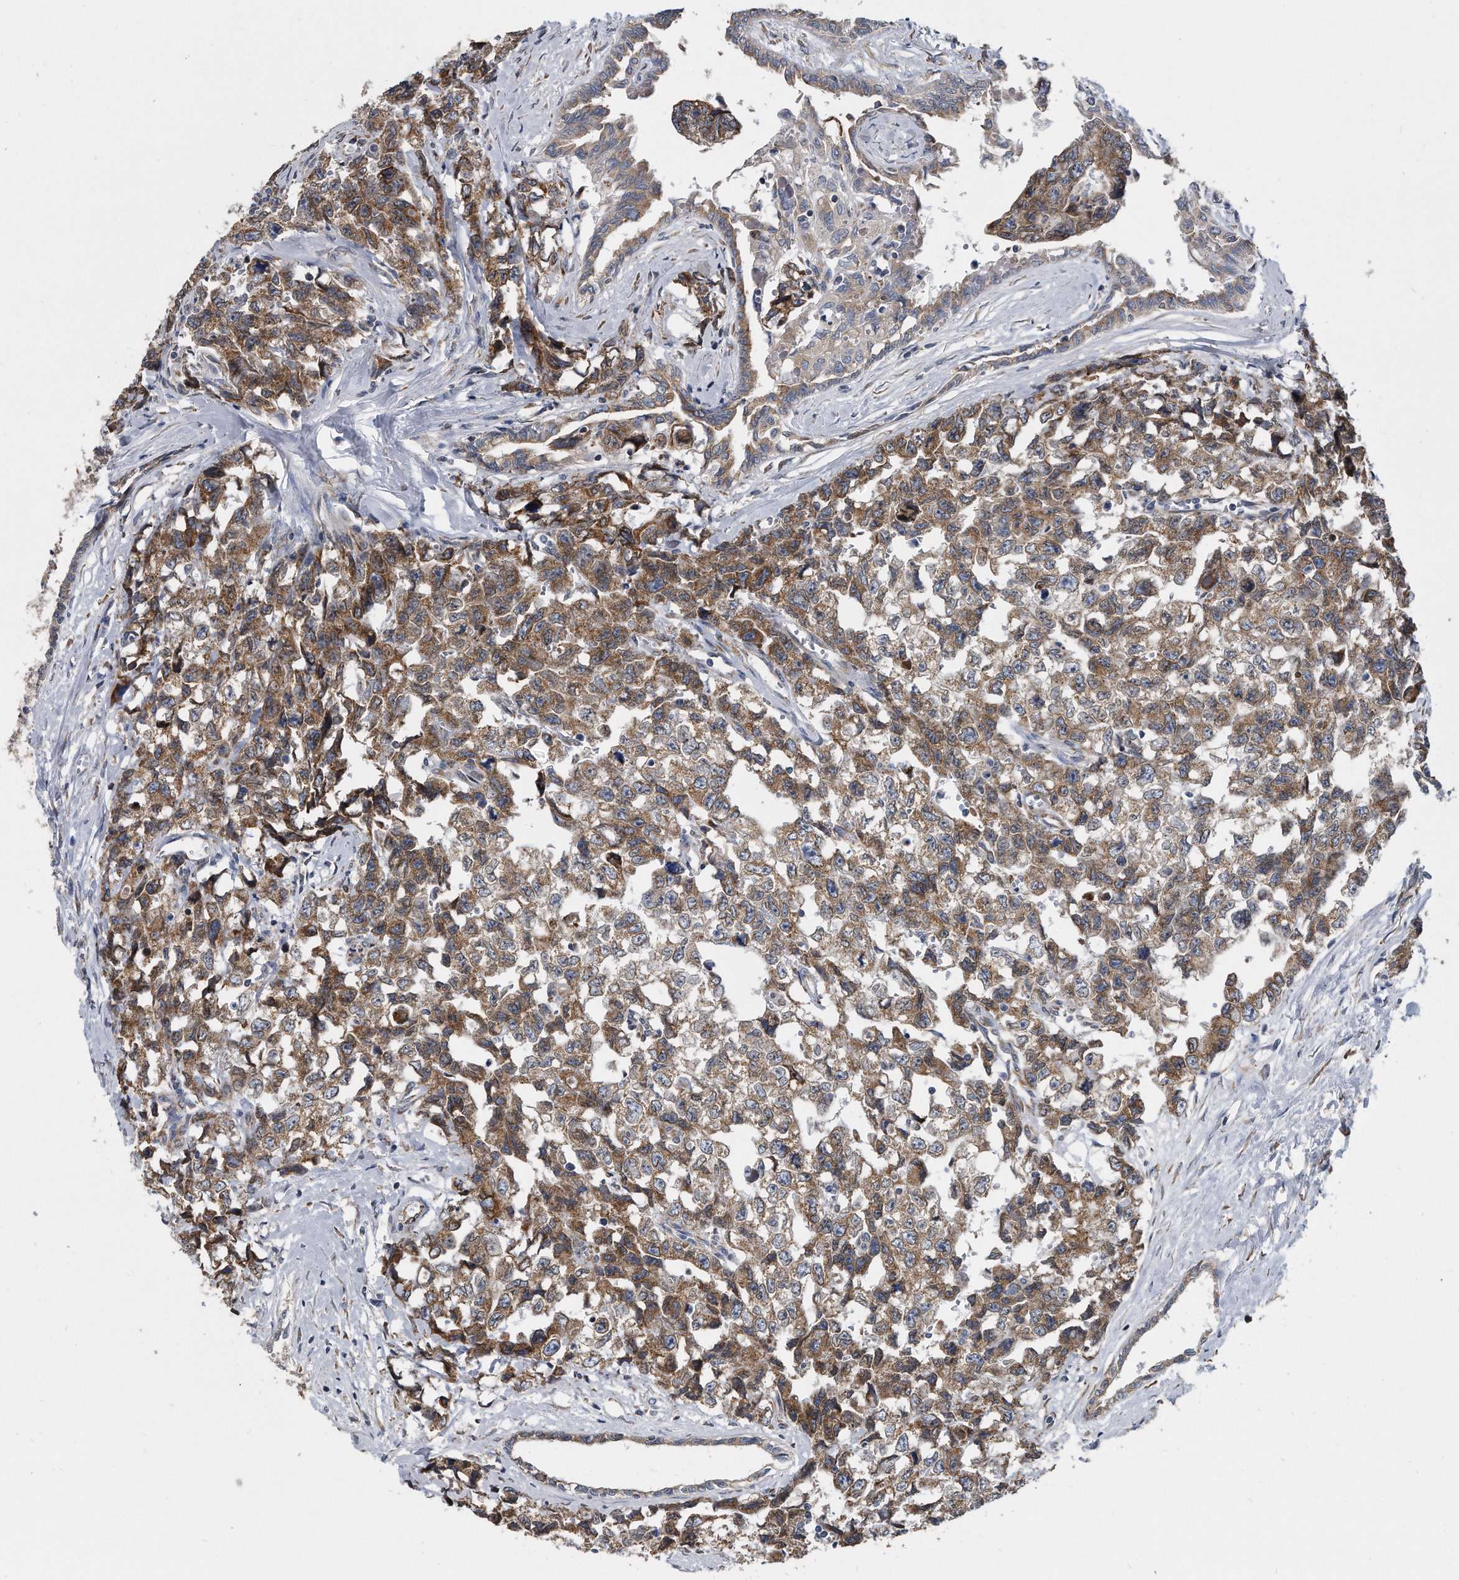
{"staining": {"intensity": "moderate", "quantity": ">75%", "location": "cytoplasmic/membranous"}, "tissue": "testis cancer", "cell_type": "Tumor cells", "image_type": "cancer", "snomed": [{"axis": "morphology", "description": "Carcinoma, Embryonal, NOS"}, {"axis": "topography", "description": "Testis"}], "caption": "Testis embryonal carcinoma stained with immunohistochemistry exhibits moderate cytoplasmic/membranous expression in approximately >75% of tumor cells. (brown staining indicates protein expression, while blue staining denotes nuclei).", "gene": "CCDC47", "patient": {"sex": "male", "age": 31}}